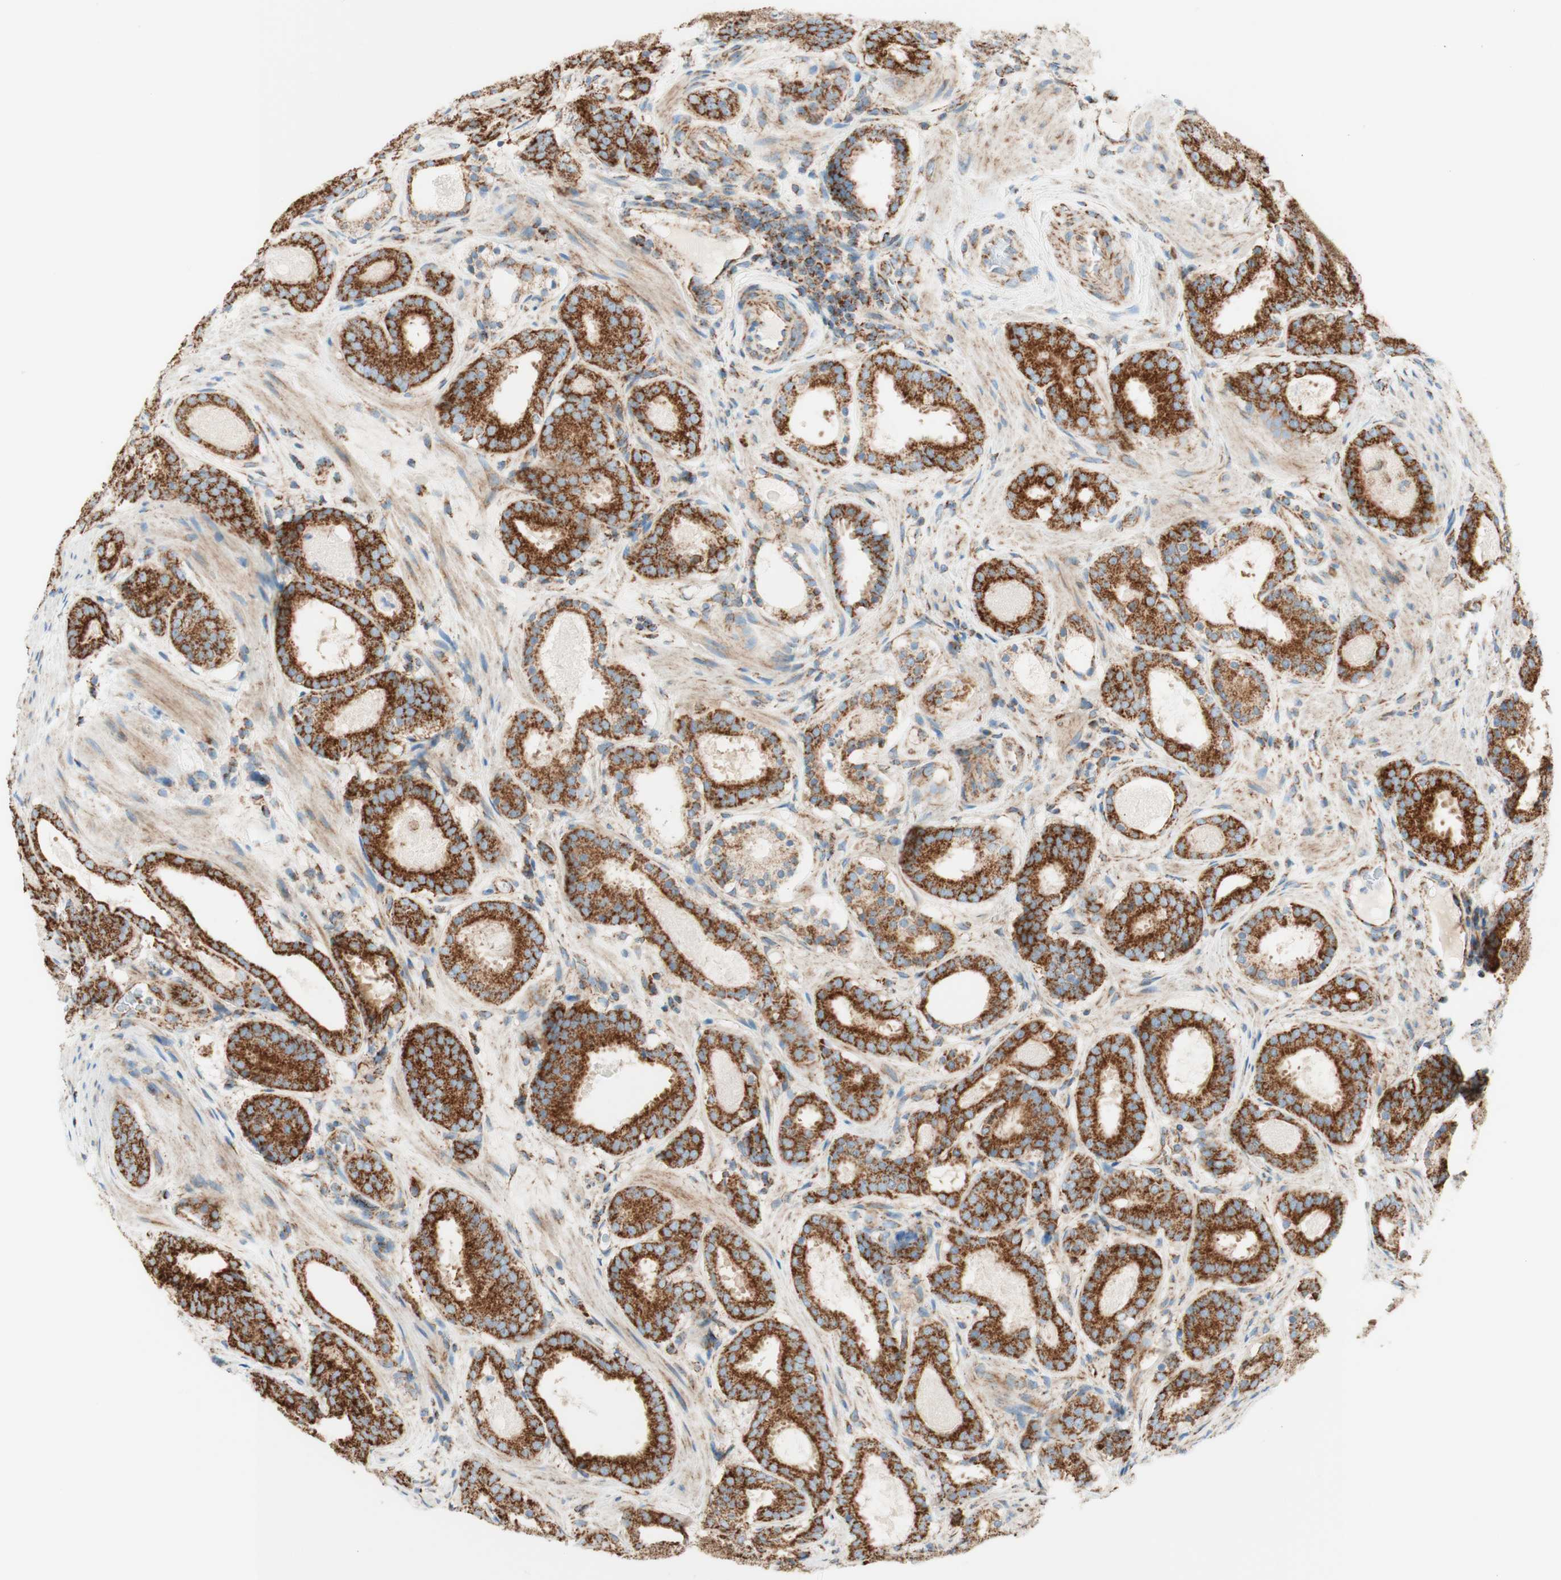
{"staining": {"intensity": "strong", "quantity": ">75%", "location": "cytoplasmic/membranous"}, "tissue": "prostate cancer", "cell_type": "Tumor cells", "image_type": "cancer", "snomed": [{"axis": "morphology", "description": "Adenocarcinoma, Low grade"}, {"axis": "topography", "description": "Prostate"}], "caption": "Prostate cancer stained with a brown dye exhibits strong cytoplasmic/membranous positive positivity in about >75% of tumor cells.", "gene": "TOMM20", "patient": {"sex": "male", "age": 69}}